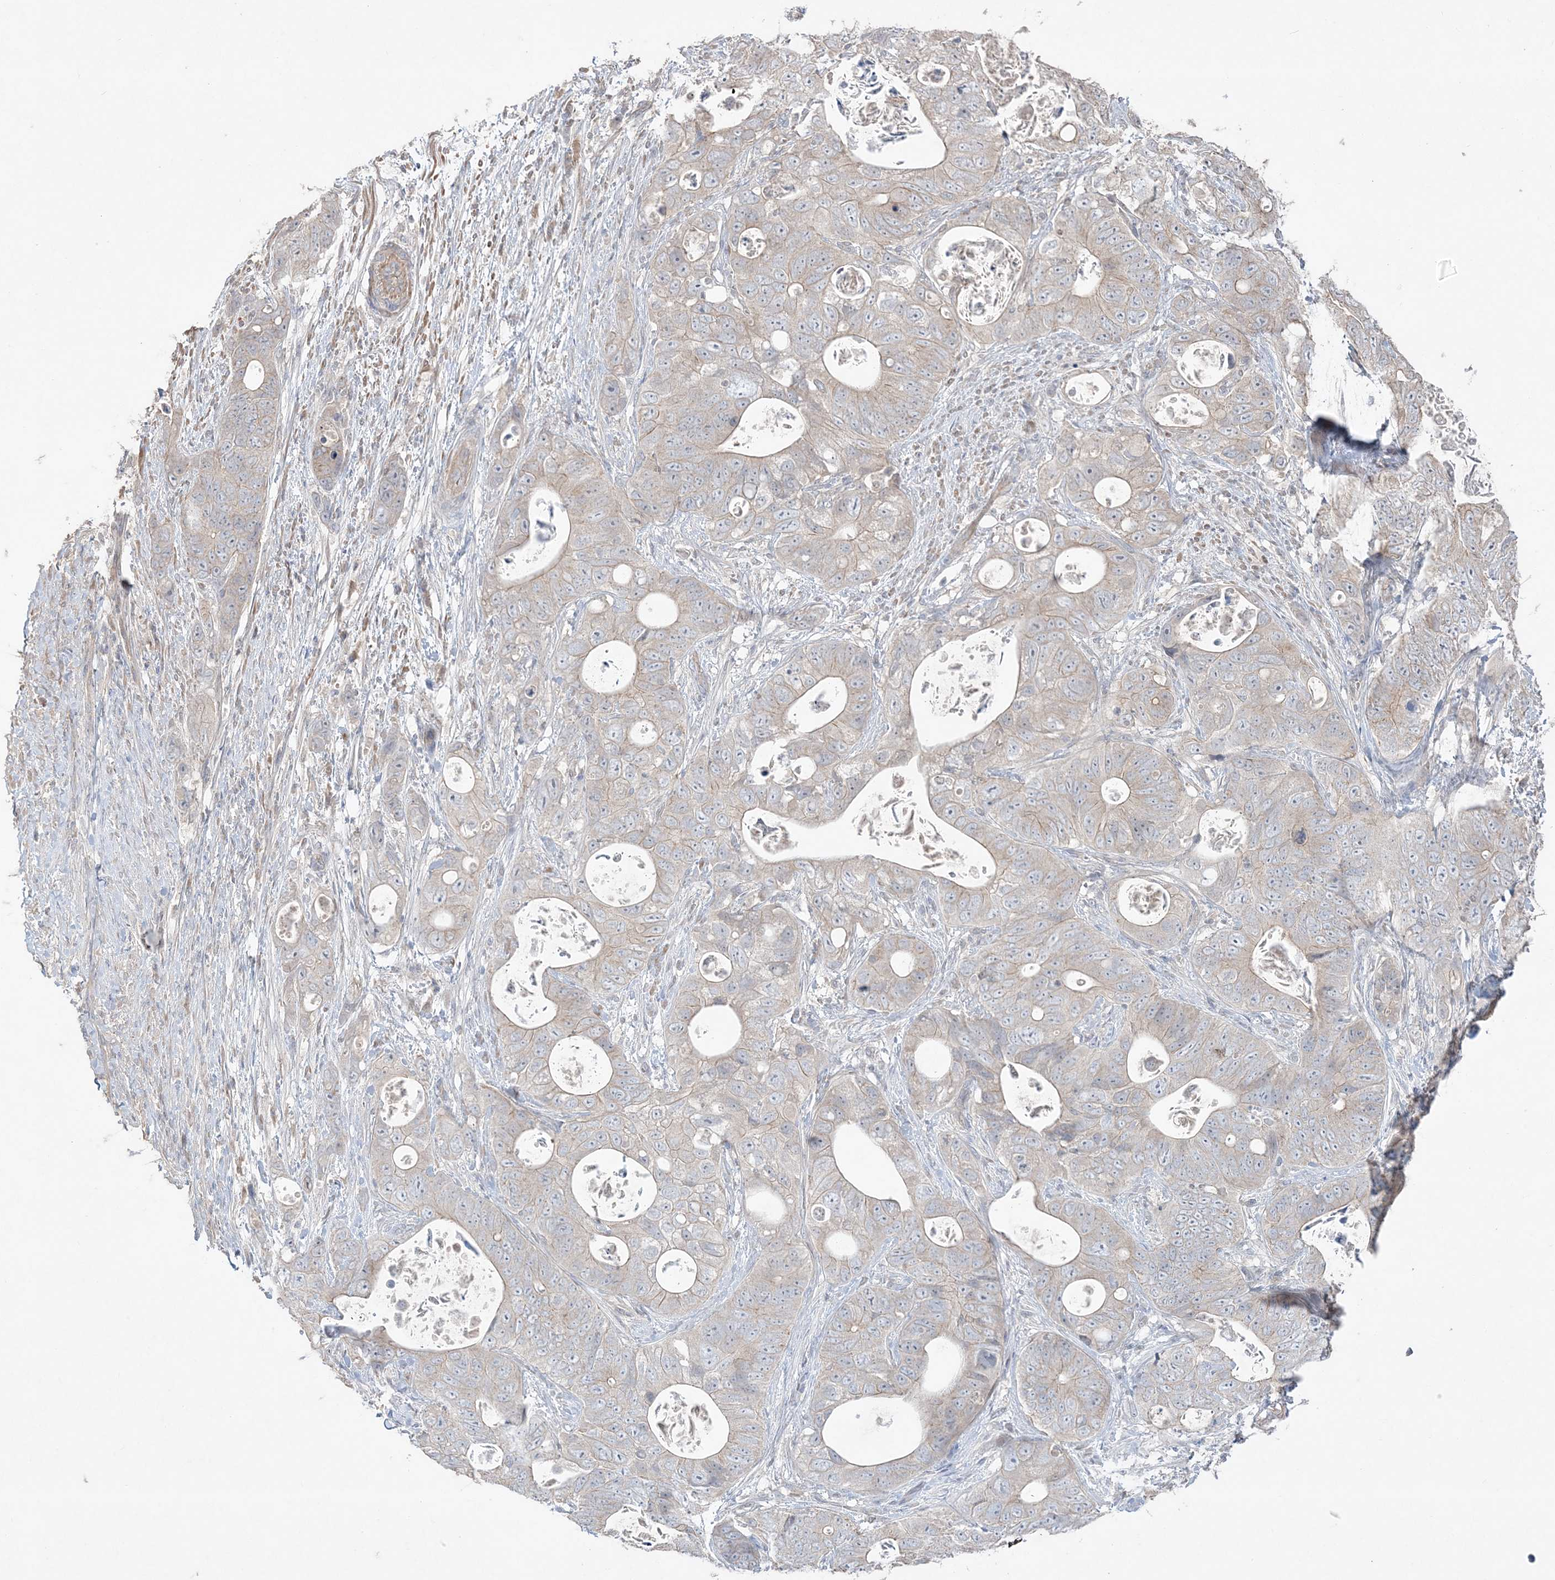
{"staining": {"intensity": "weak", "quantity": "<25%", "location": "cytoplasmic/membranous"}, "tissue": "stomach cancer", "cell_type": "Tumor cells", "image_type": "cancer", "snomed": [{"axis": "morphology", "description": "Adenocarcinoma, NOS"}, {"axis": "topography", "description": "Stomach"}], "caption": "Human adenocarcinoma (stomach) stained for a protein using immunohistochemistry shows no expression in tumor cells.", "gene": "SH3BP4", "patient": {"sex": "female", "age": 89}}